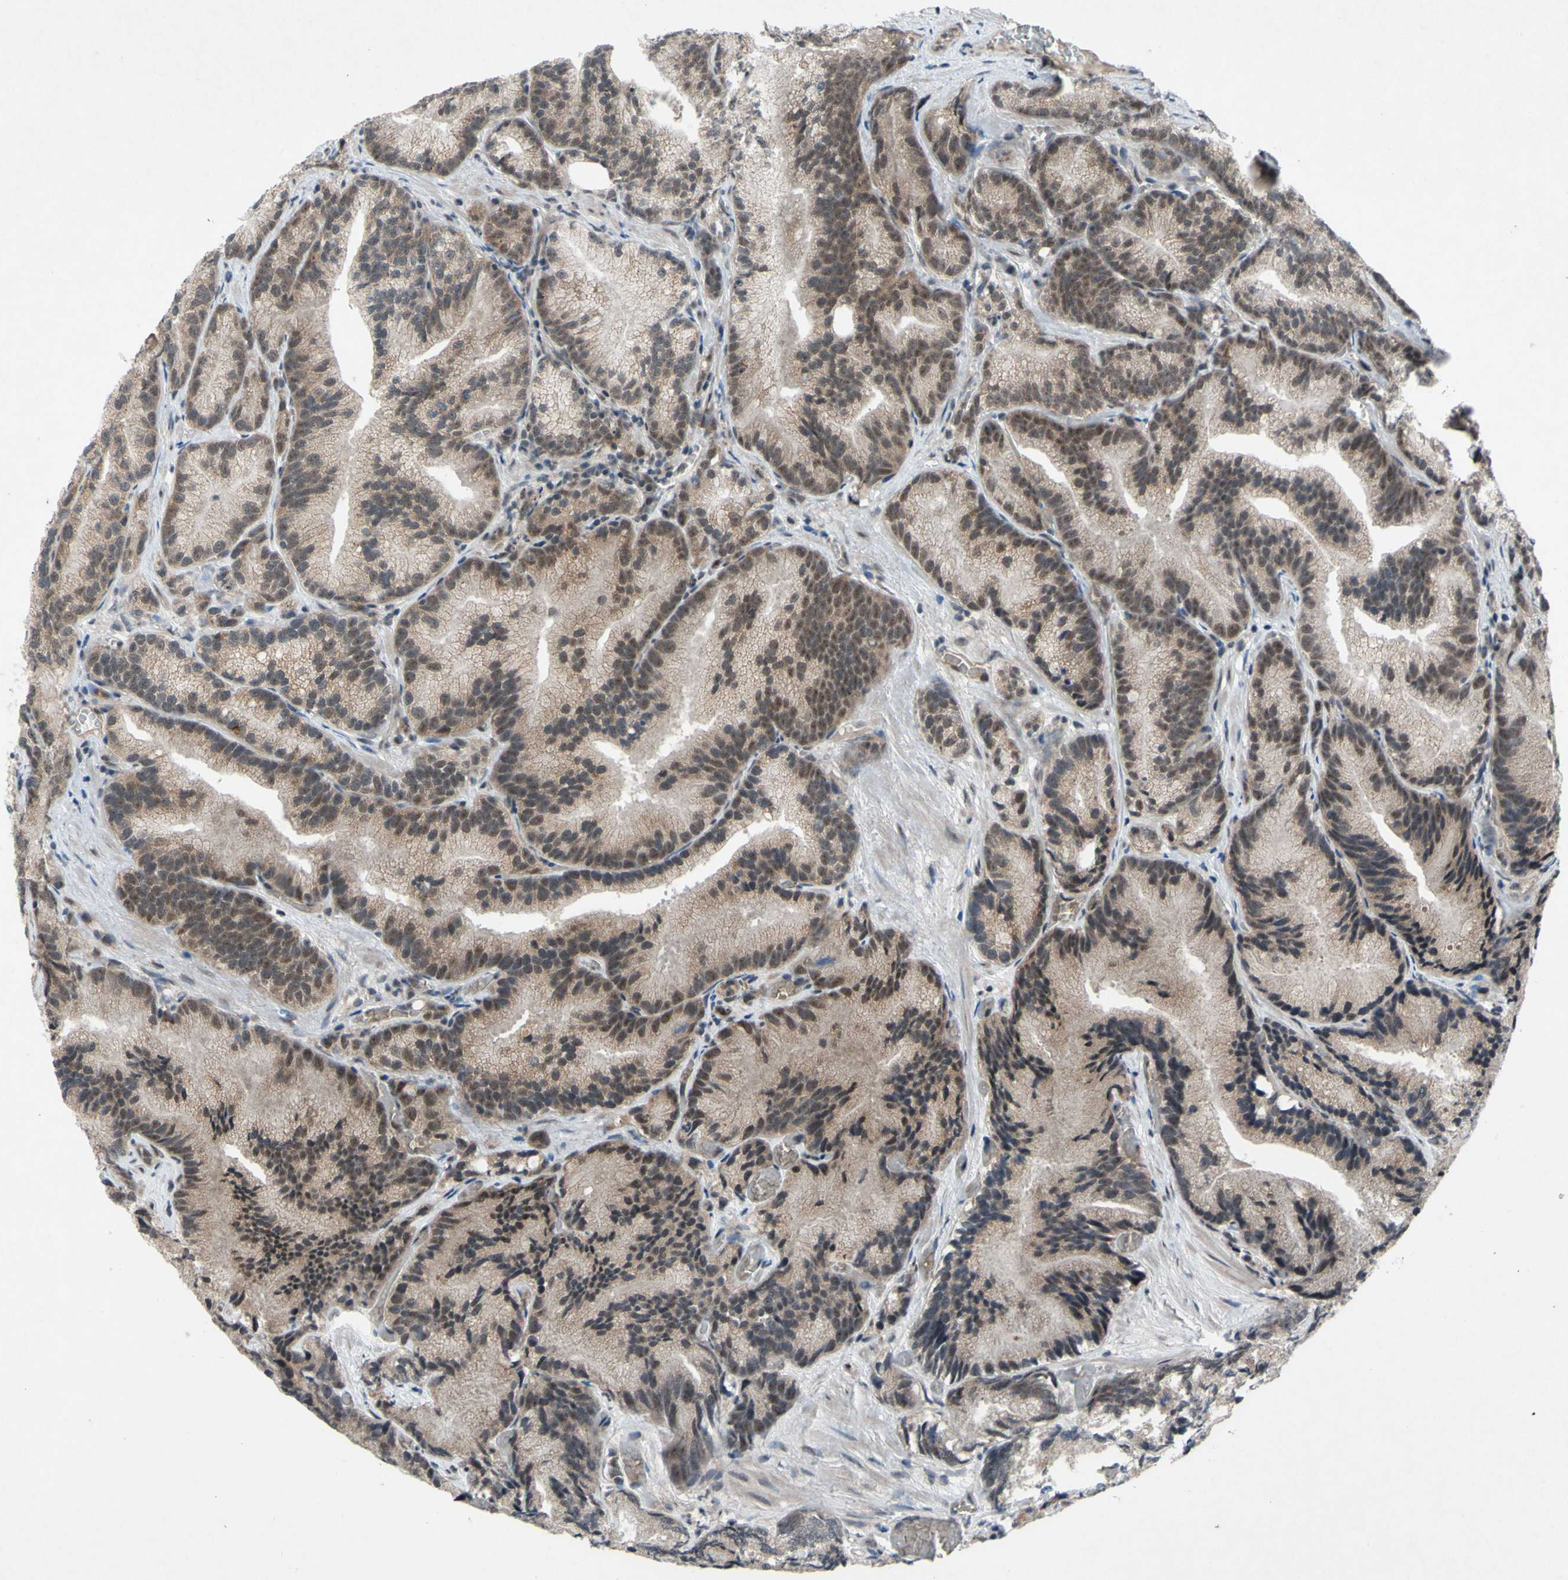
{"staining": {"intensity": "weak", "quantity": ">75%", "location": "cytoplasmic/membranous,nuclear"}, "tissue": "prostate cancer", "cell_type": "Tumor cells", "image_type": "cancer", "snomed": [{"axis": "morphology", "description": "Adenocarcinoma, Low grade"}, {"axis": "topography", "description": "Prostate"}], "caption": "This histopathology image shows immunohistochemistry (IHC) staining of human adenocarcinoma (low-grade) (prostate), with low weak cytoplasmic/membranous and nuclear positivity in approximately >75% of tumor cells.", "gene": "TRDMT1", "patient": {"sex": "male", "age": 89}}